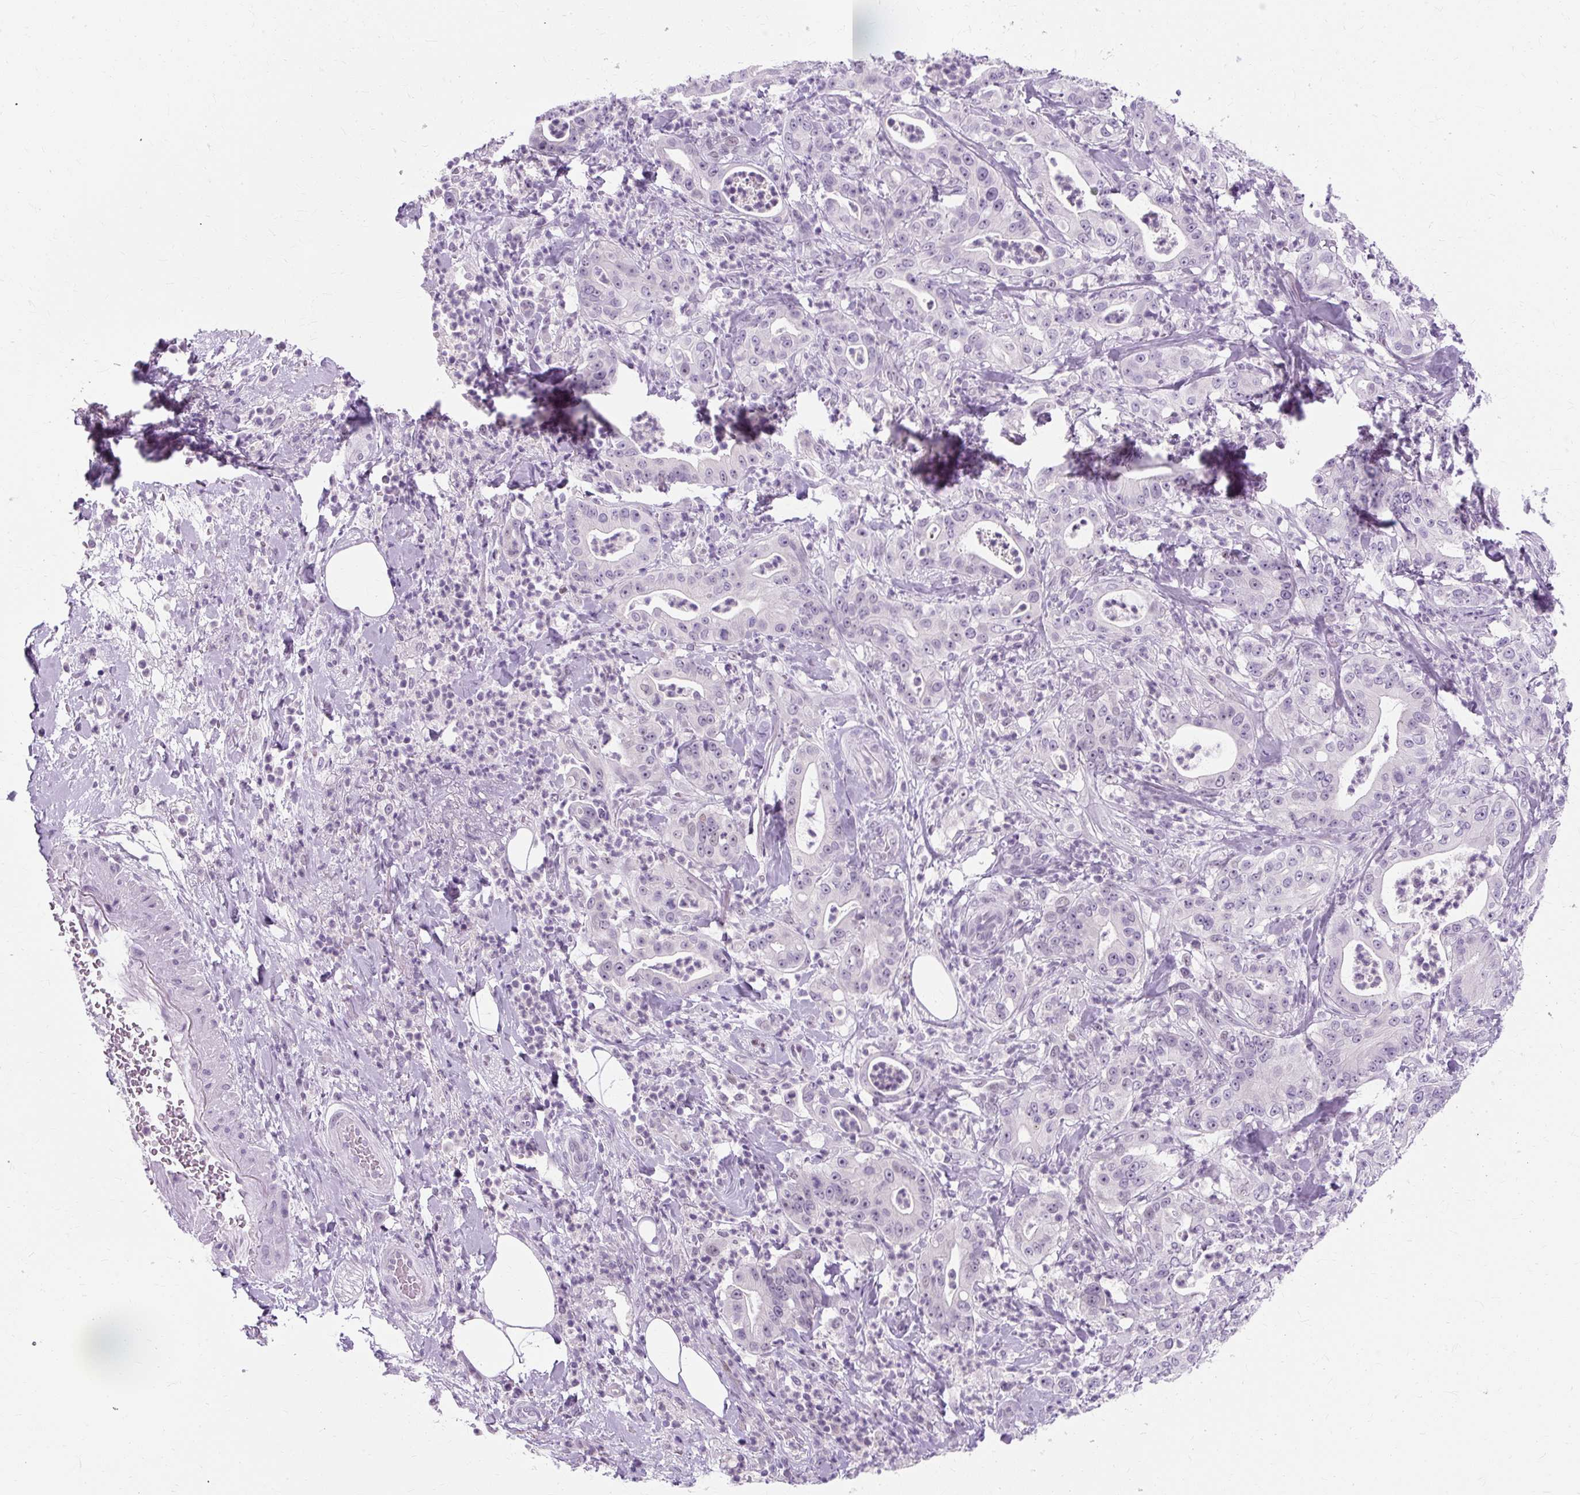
{"staining": {"intensity": "negative", "quantity": "none", "location": "none"}, "tissue": "pancreatic cancer", "cell_type": "Tumor cells", "image_type": "cancer", "snomed": [{"axis": "morphology", "description": "Adenocarcinoma, NOS"}, {"axis": "topography", "description": "Pancreas"}], "caption": "An immunohistochemistry (IHC) histopathology image of pancreatic cancer (adenocarcinoma) is shown. There is no staining in tumor cells of pancreatic cancer (adenocarcinoma). (DAB immunohistochemistry (IHC) visualized using brightfield microscopy, high magnification).", "gene": "RYBP", "patient": {"sex": "male", "age": 71}}